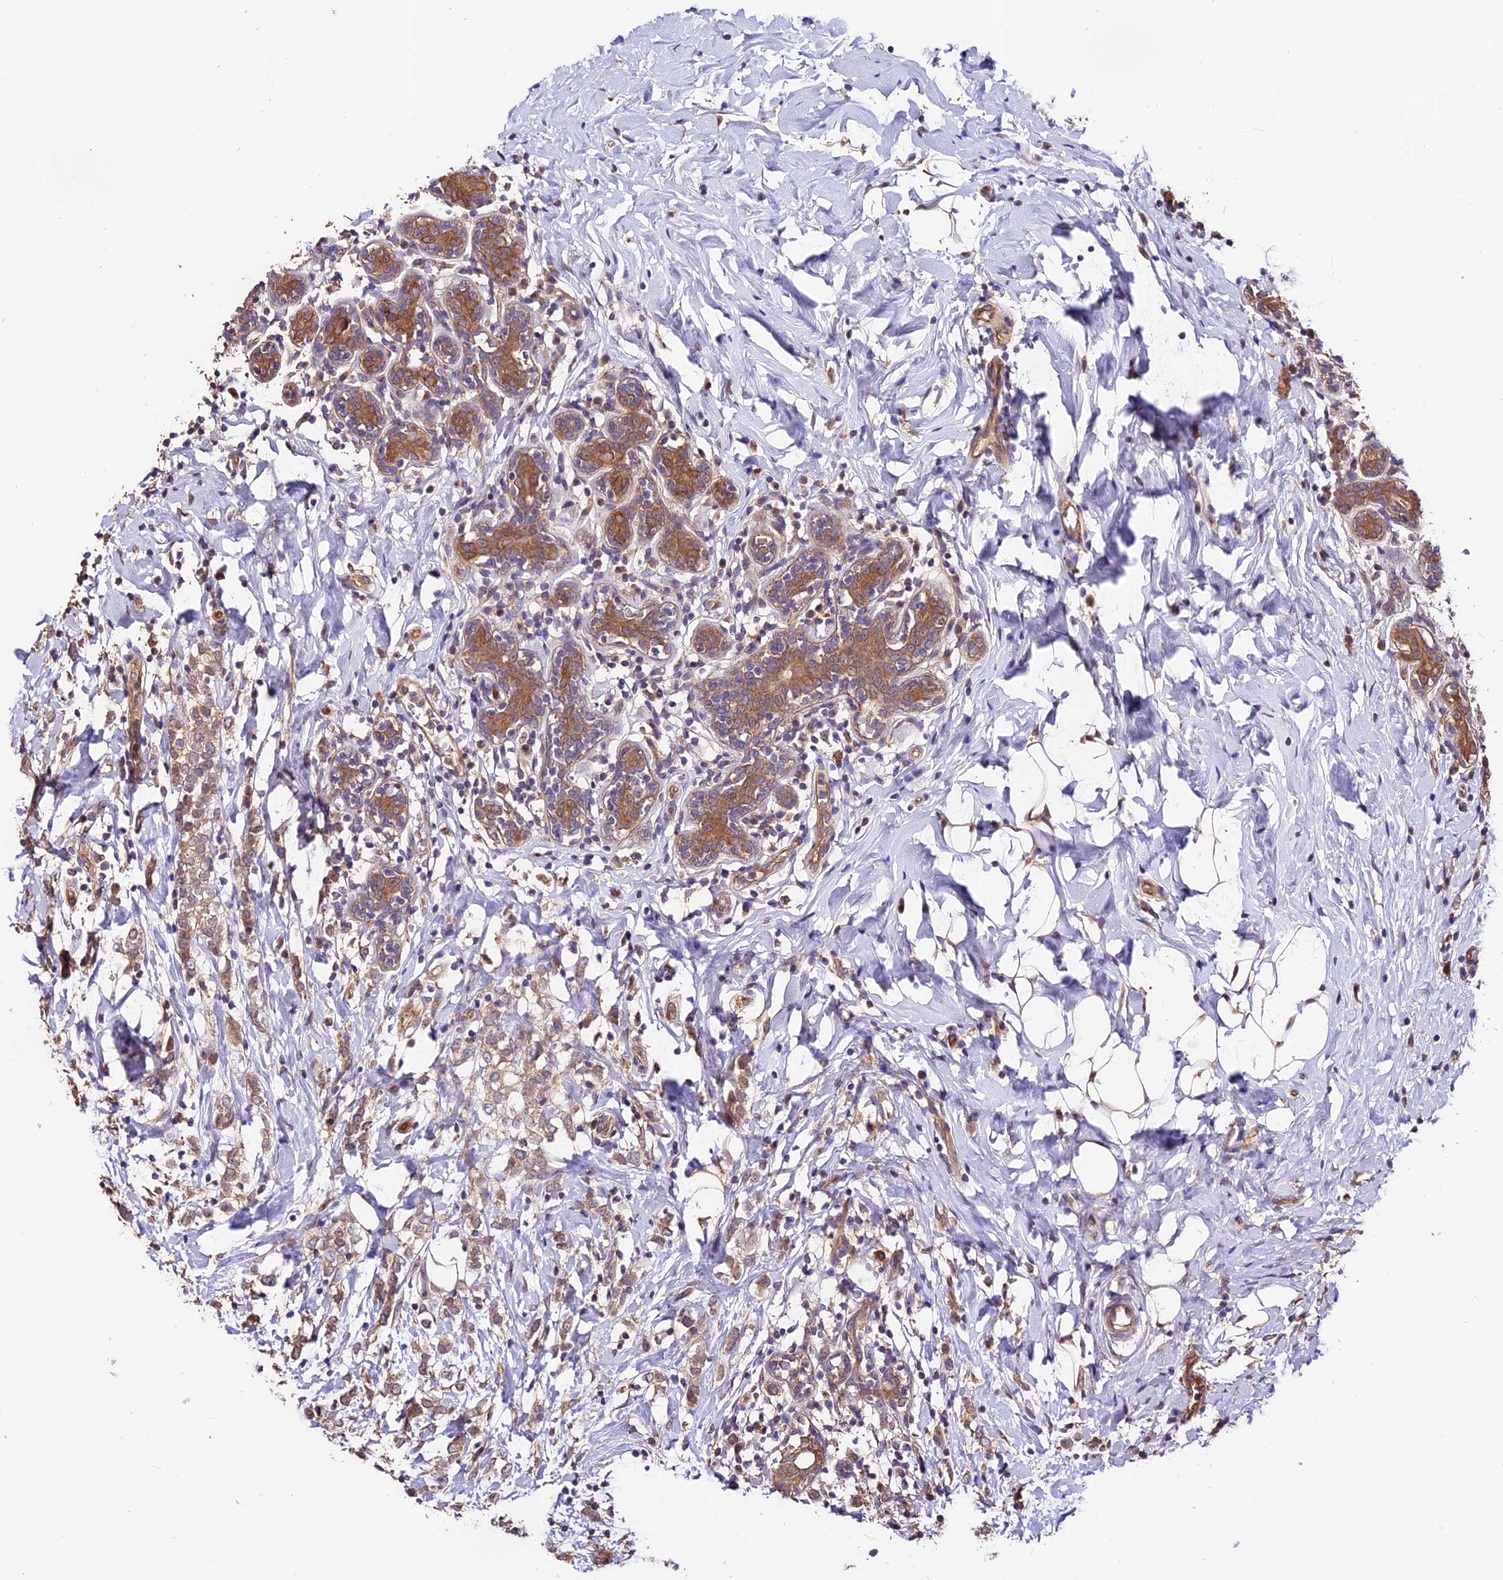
{"staining": {"intensity": "weak", "quantity": ">75%", "location": "cytoplasmic/membranous"}, "tissue": "breast cancer", "cell_type": "Tumor cells", "image_type": "cancer", "snomed": [{"axis": "morphology", "description": "Normal tissue, NOS"}, {"axis": "morphology", "description": "Lobular carcinoma"}, {"axis": "topography", "description": "Breast"}], "caption": "IHC (DAB (3,3'-diaminobenzidine)) staining of human breast lobular carcinoma exhibits weak cytoplasmic/membranous protein positivity in approximately >75% of tumor cells. The staining is performed using DAB brown chromogen to label protein expression. The nuclei are counter-stained blue using hematoxylin.", "gene": "CES3", "patient": {"sex": "female", "age": 47}}